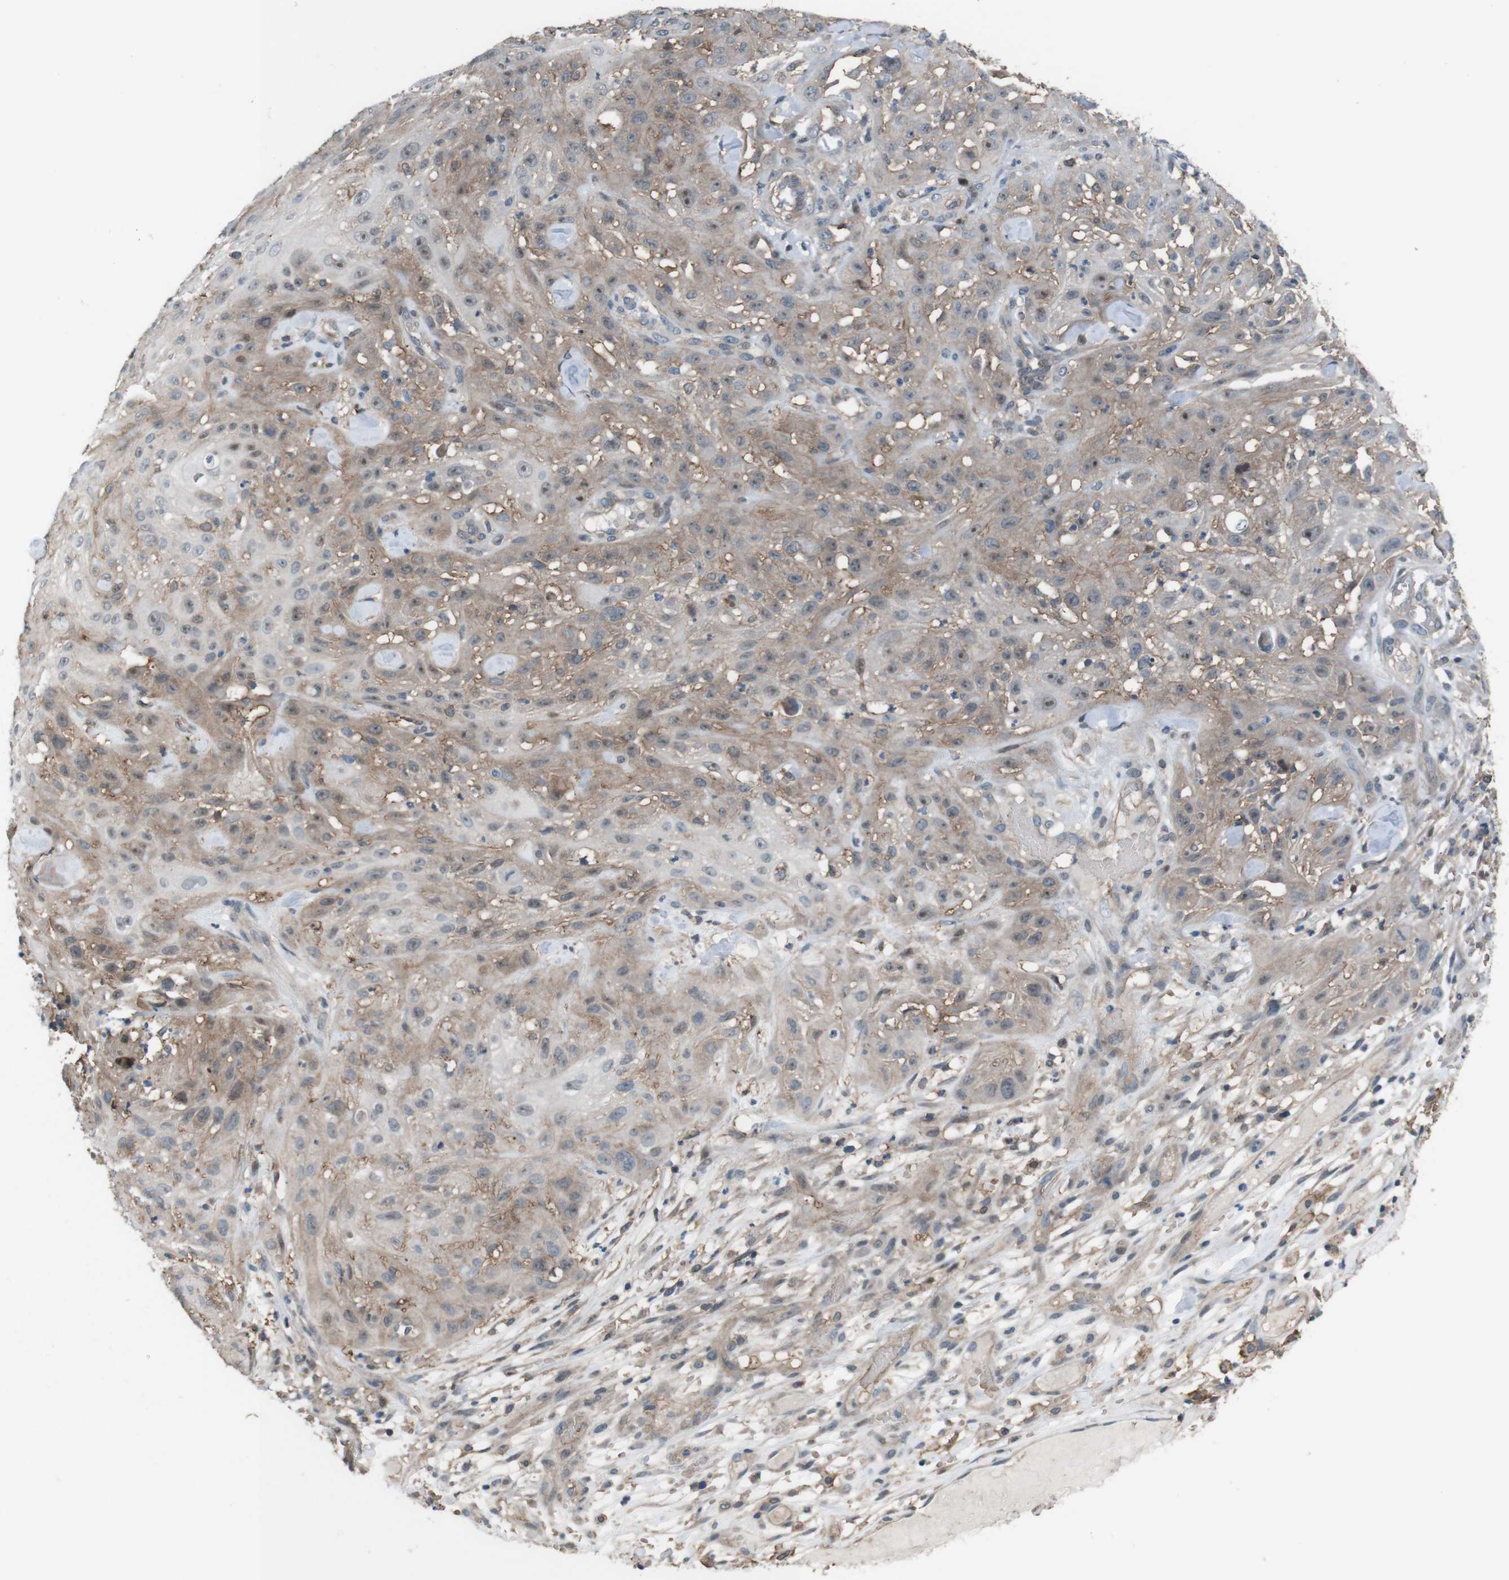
{"staining": {"intensity": "weak", "quantity": "25%-75%", "location": "cytoplasmic/membranous"}, "tissue": "skin cancer", "cell_type": "Tumor cells", "image_type": "cancer", "snomed": [{"axis": "morphology", "description": "Squamous cell carcinoma, NOS"}, {"axis": "topography", "description": "Skin"}], "caption": "Skin cancer was stained to show a protein in brown. There is low levels of weak cytoplasmic/membranous expression in approximately 25%-75% of tumor cells.", "gene": "ATP2B1", "patient": {"sex": "male", "age": 75}}